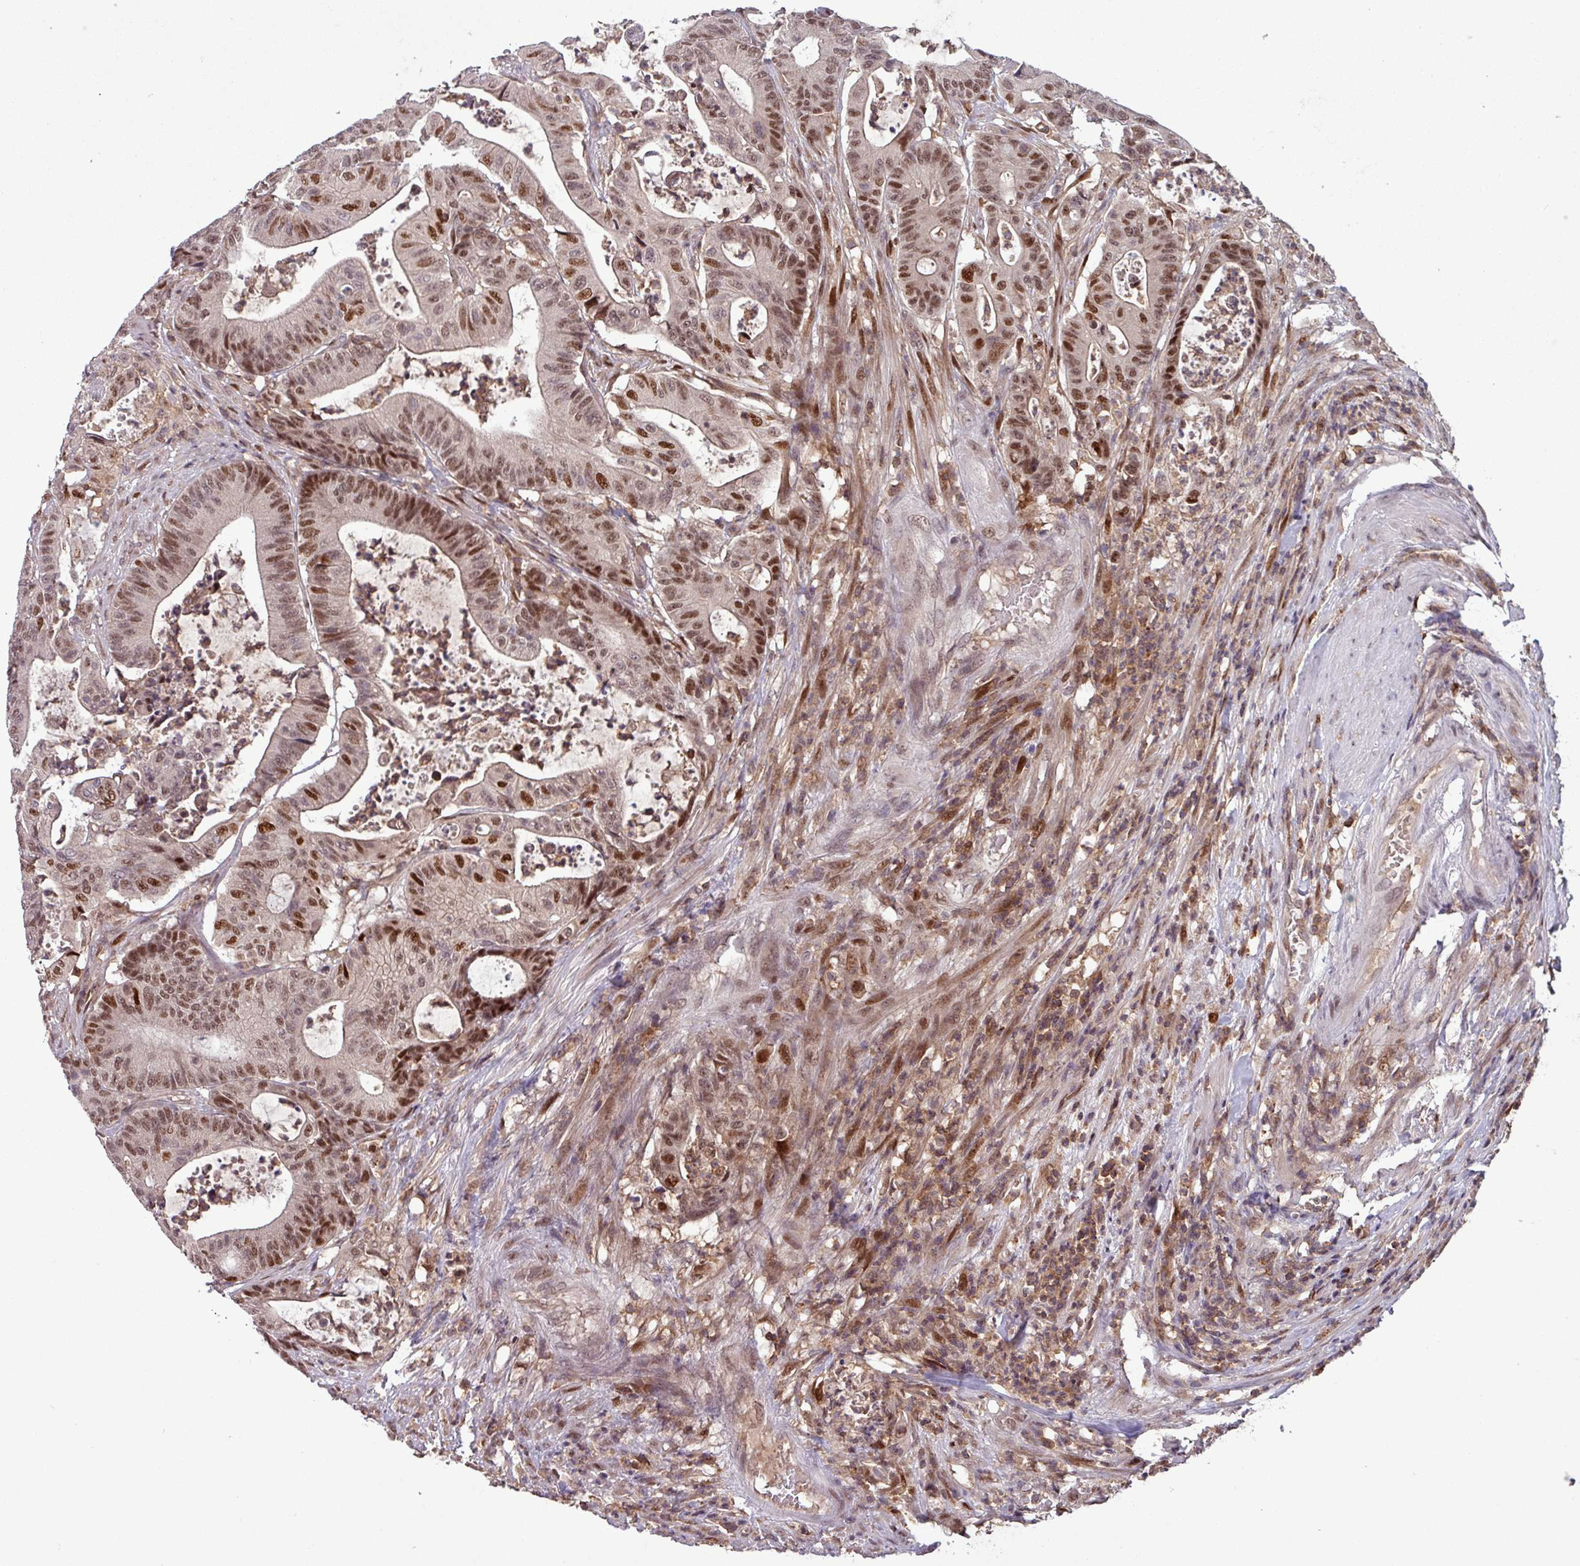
{"staining": {"intensity": "moderate", "quantity": ">75%", "location": "nuclear"}, "tissue": "colorectal cancer", "cell_type": "Tumor cells", "image_type": "cancer", "snomed": [{"axis": "morphology", "description": "Adenocarcinoma, NOS"}, {"axis": "topography", "description": "Colon"}], "caption": "Immunohistochemical staining of human colorectal cancer (adenocarcinoma) demonstrates medium levels of moderate nuclear protein positivity in approximately >75% of tumor cells. The staining was performed using DAB, with brown indicating positive protein expression. Nuclei are stained blue with hematoxylin.", "gene": "PRRX1", "patient": {"sex": "female", "age": 84}}